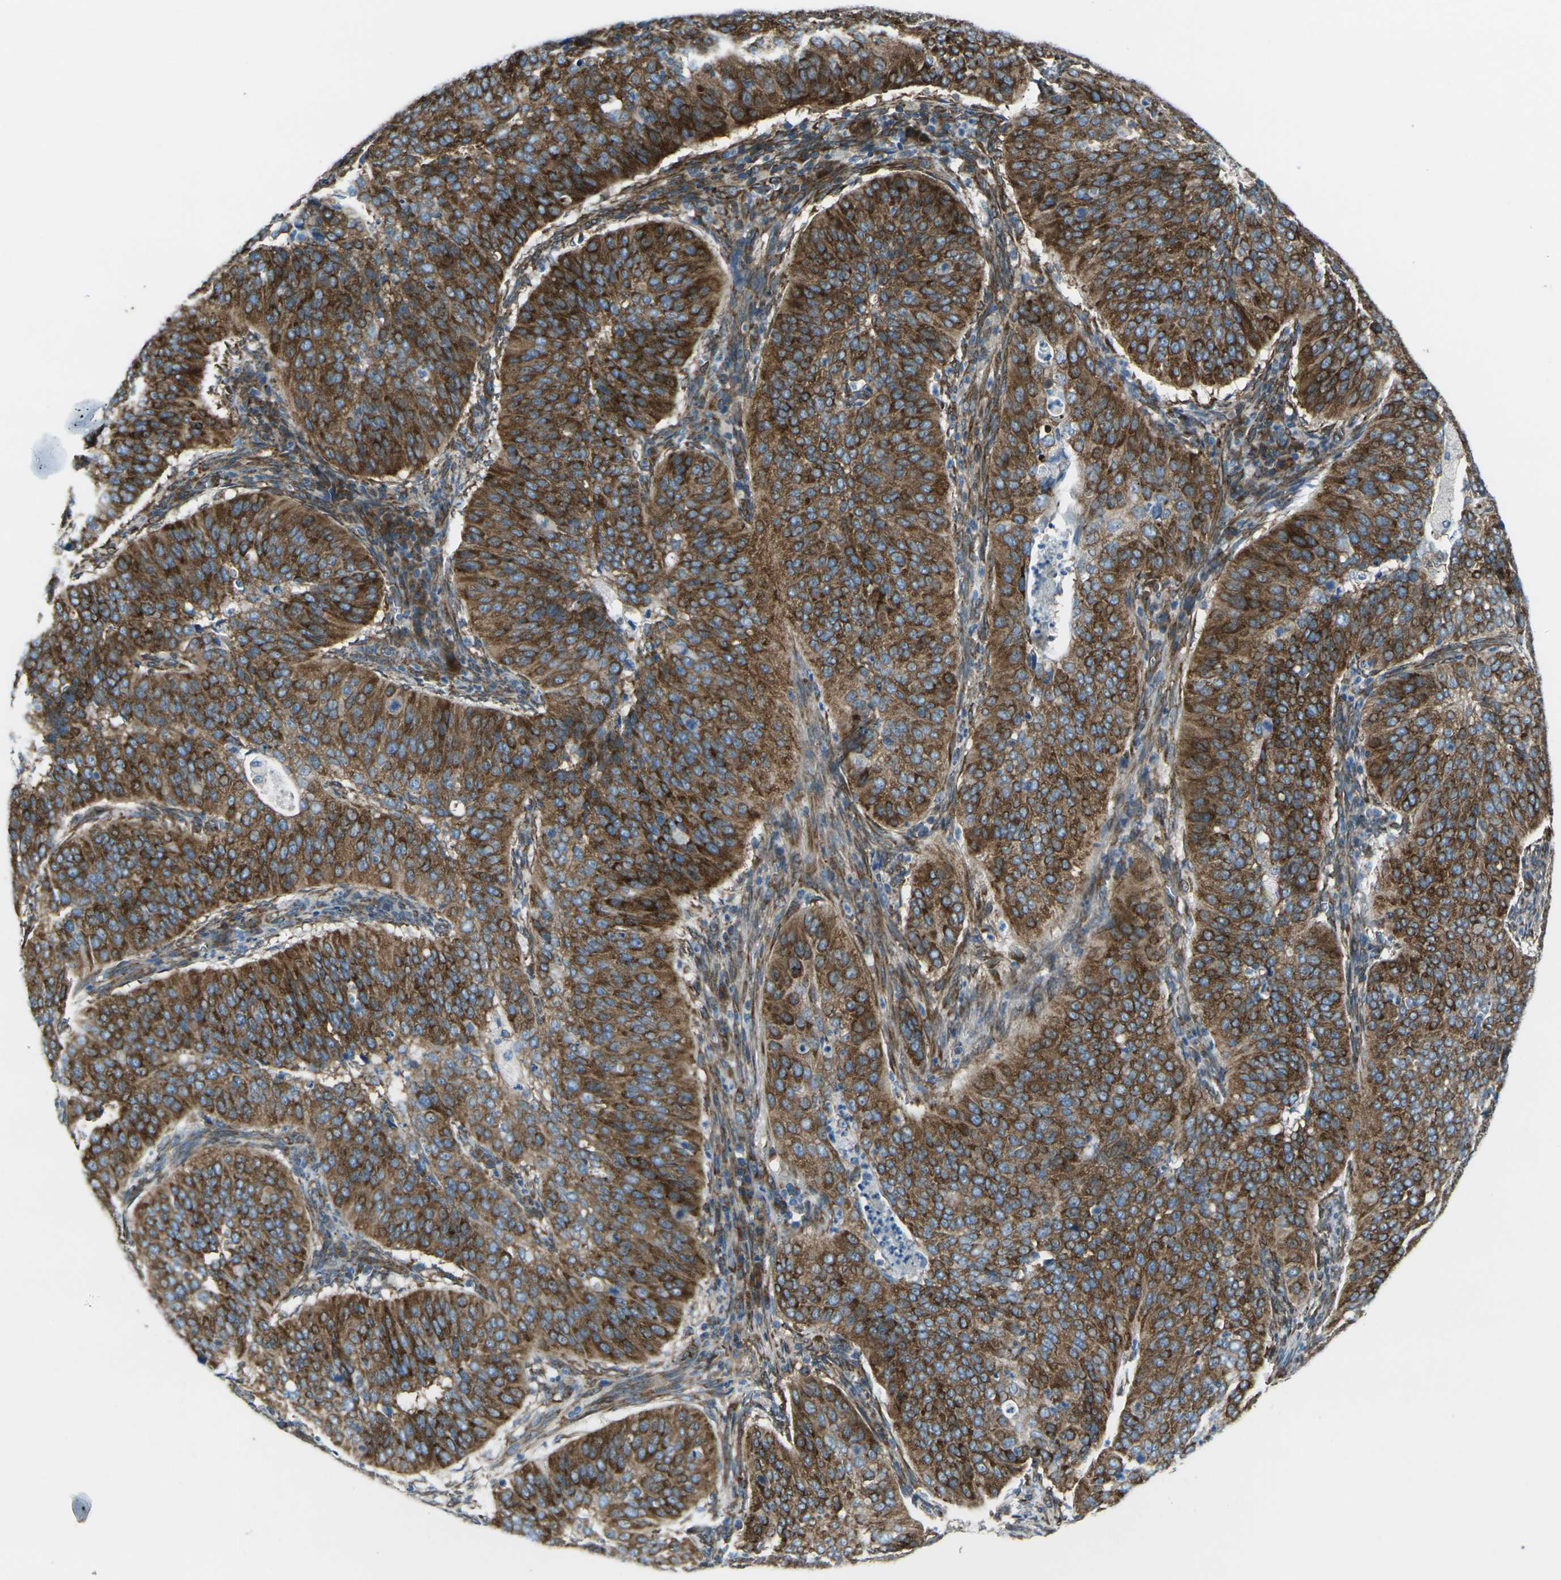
{"staining": {"intensity": "strong", "quantity": ">75%", "location": "cytoplasmic/membranous"}, "tissue": "cervical cancer", "cell_type": "Tumor cells", "image_type": "cancer", "snomed": [{"axis": "morphology", "description": "Normal tissue, NOS"}, {"axis": "morphology", "description": "Squamous cell carcinoma, NOS"}, {"axis": "topography", "description": "Cervix"}], "caption": "Immunohistochemical staining of cervical squamous cell carcinoma exhibits high levels of strong cytoplasmic/membranous protein positivity in approximately >75% of tumor cells.", "gene": "CELSR2", "patient": {"sex": "female", "age": 39}}